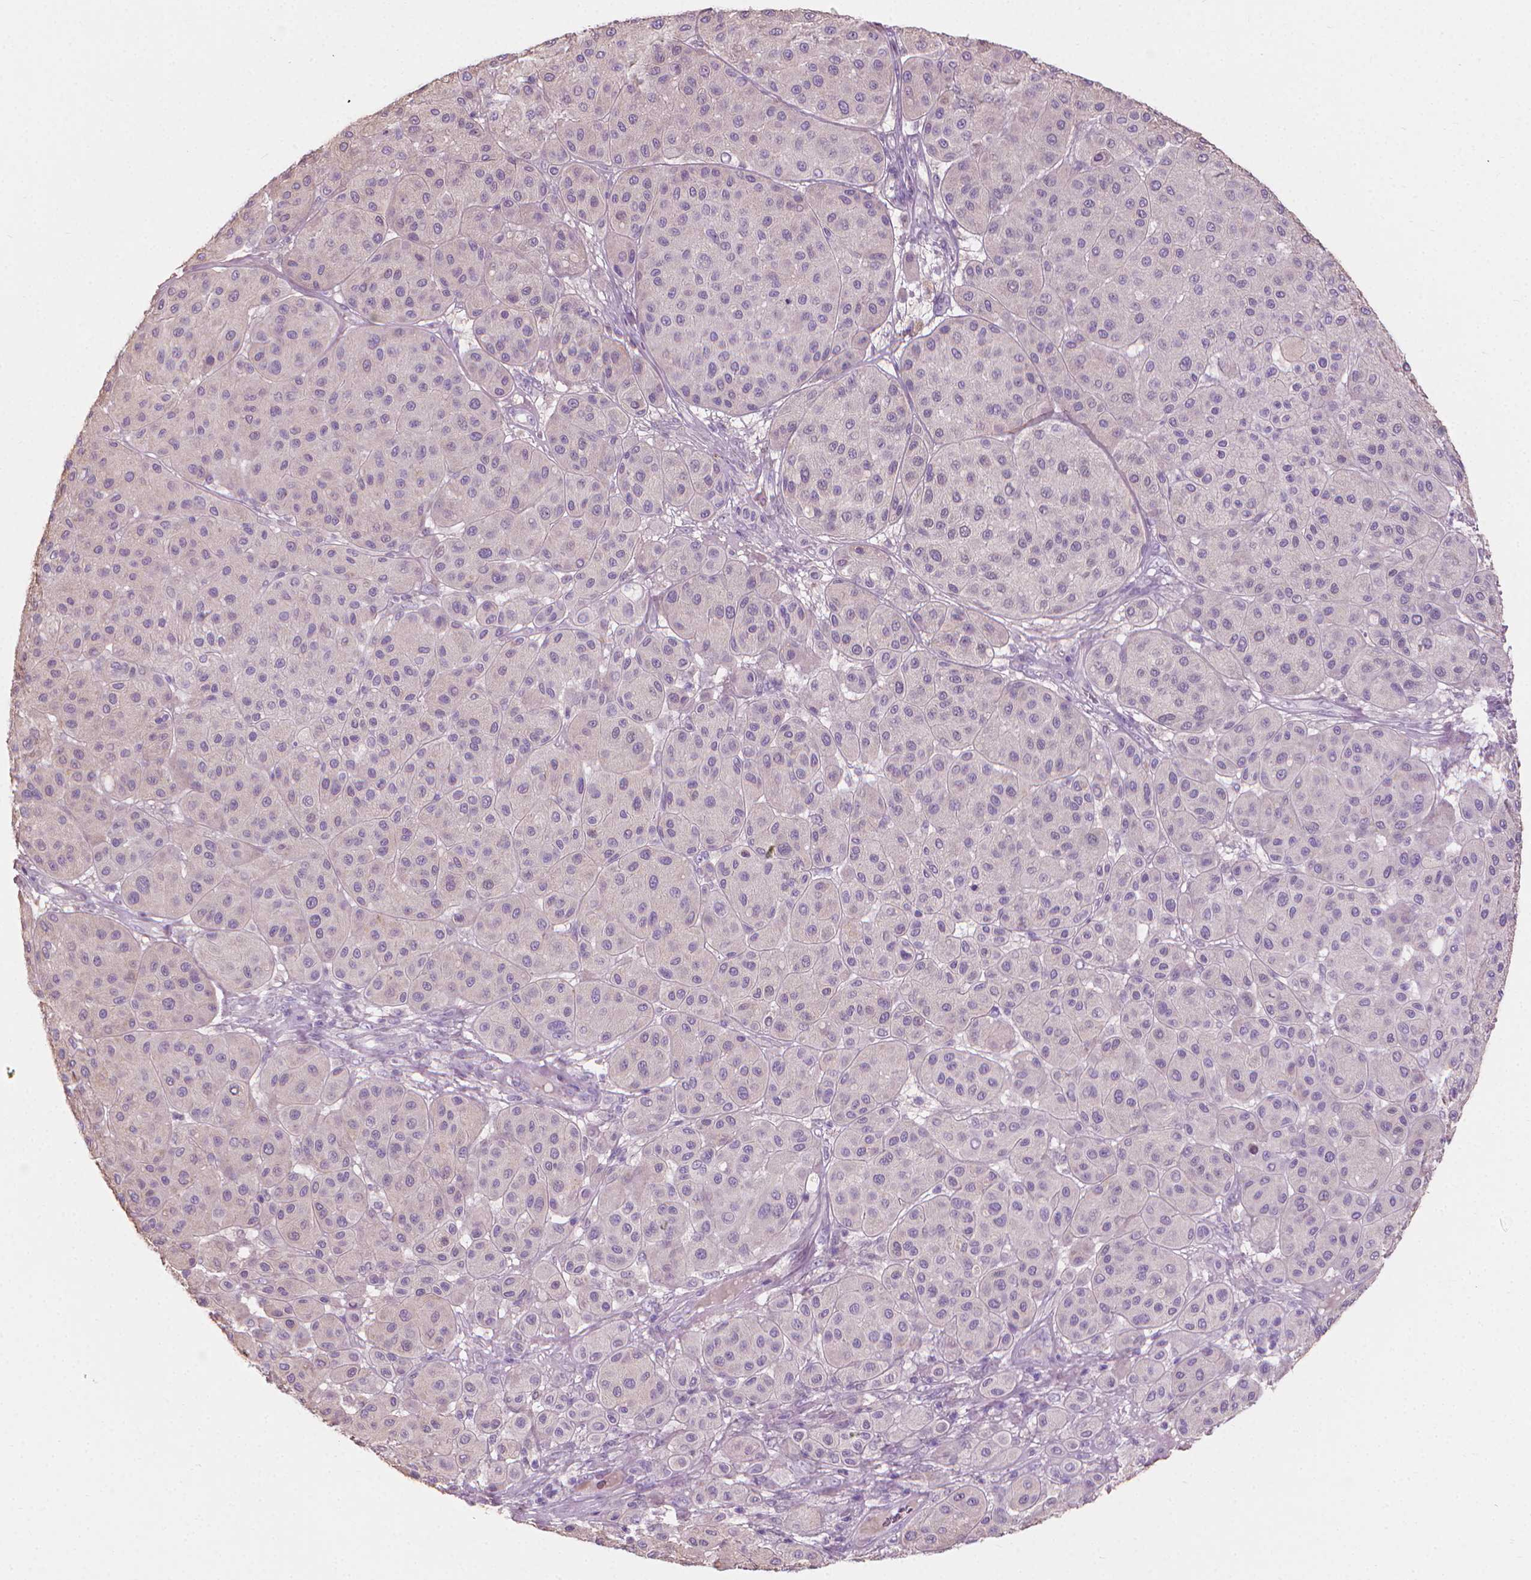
{"staining": {"intensity": "negative", "quantity": "none", "location": "none"}, "tissue": "melanoma", "cell_type": "Tumor cells", "image_type": "cancer", "snomed": [{"axis": "morphology", "description": "Malignant melanoma, Metastatic site"}, {"axis": "topography", "description": "Smooth muscle"}], "caption": "Malignant melanoma (metastatic site) was stained to show a protein in brown. There is no significant expression in tumor cells. Nuclei are stained in blue.", "gene": "CABCOCO1", "patient": {"sex": "male", "age": 41}}